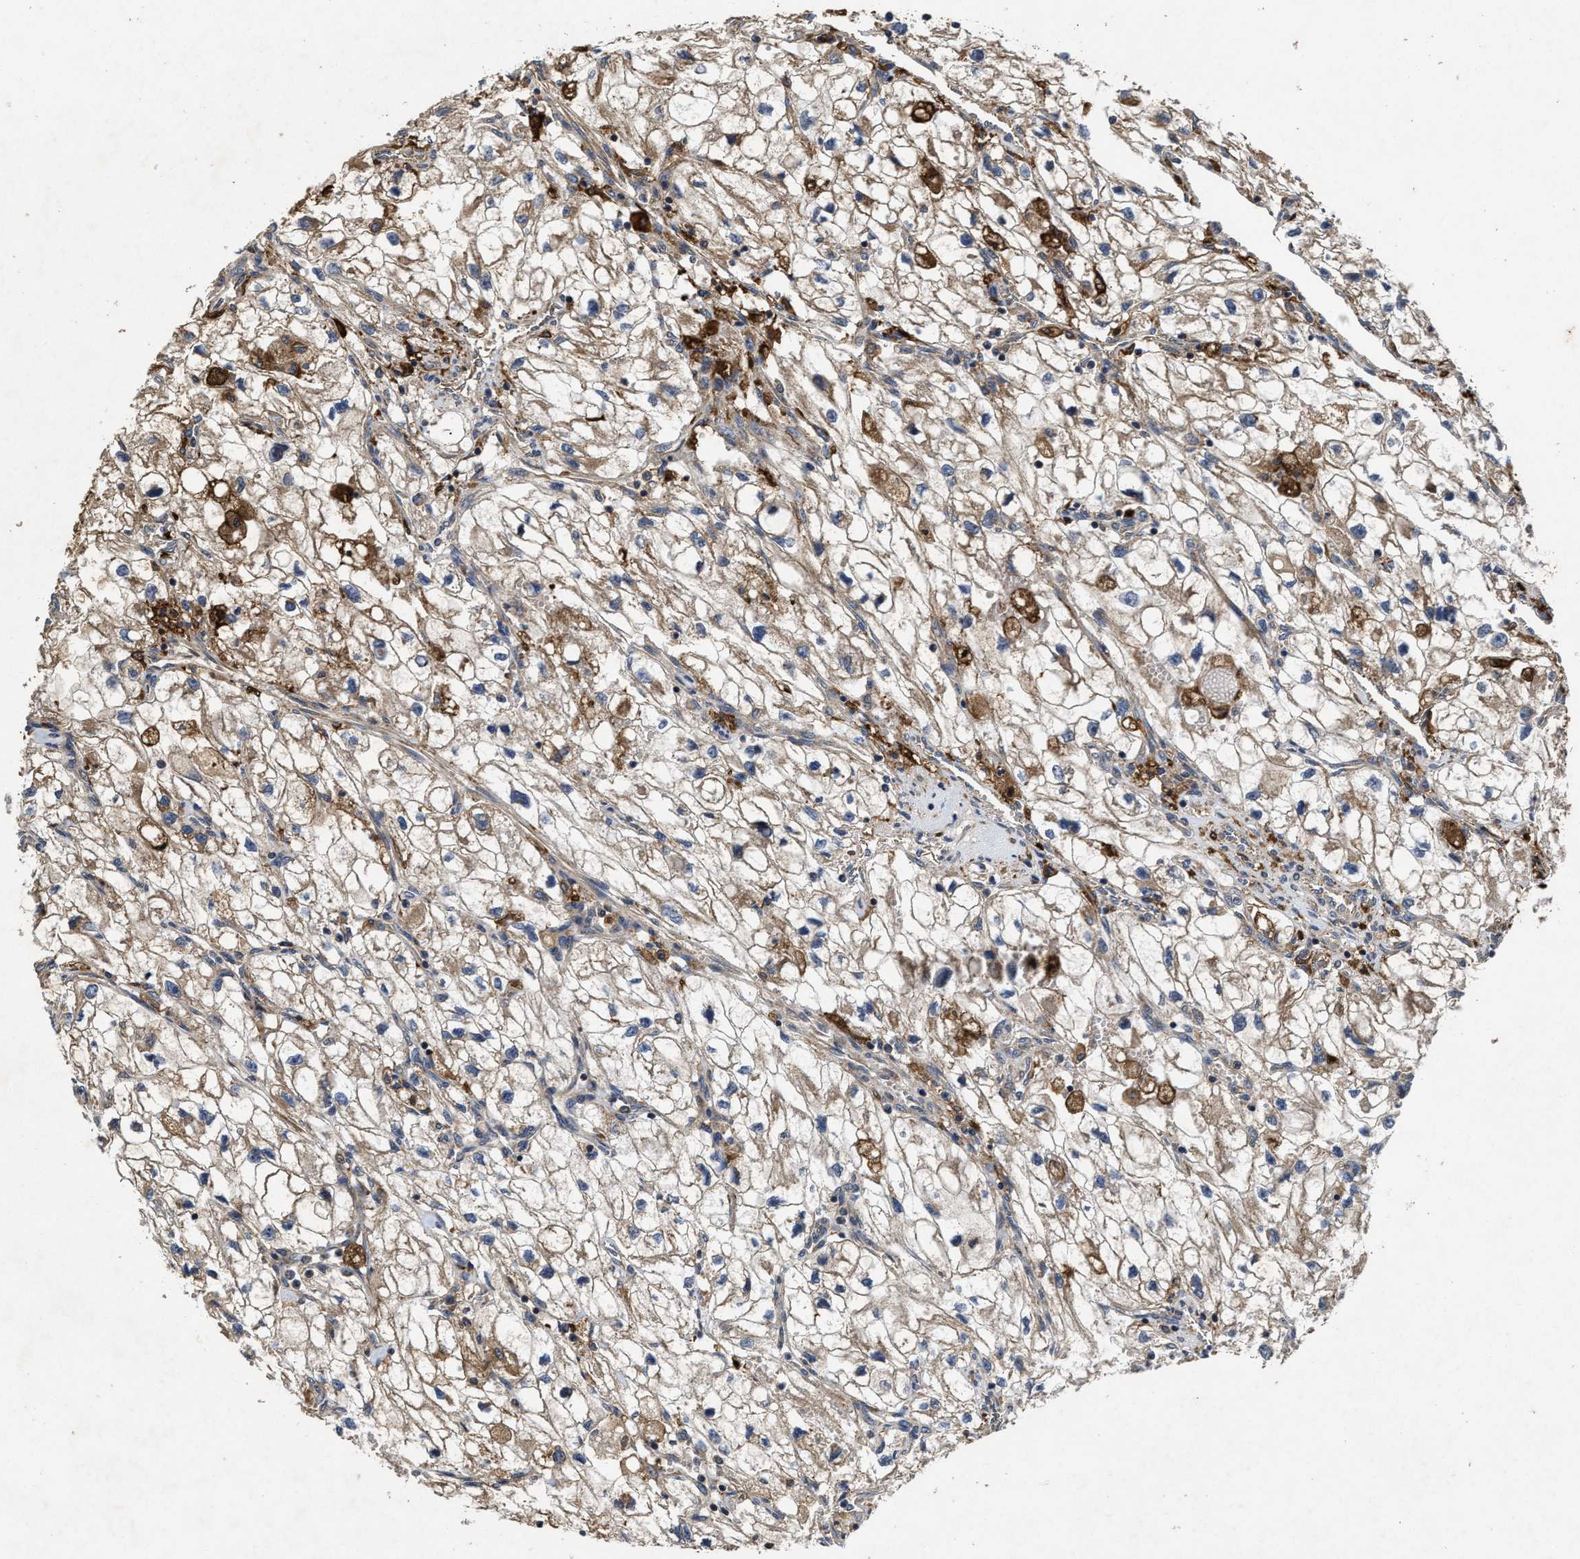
{"staining": {"intensity": "weak", "quantity": ">75%", "location": "cytoplasmic/membranous"}, "tissue": "renal cancer", "cell_type": "Tumor cells", "image_type": "cancer", "snomed": [{"axis": "morphology", "description": "Adenocarcinoma, NOS"}, {"axis": "topography", "description": "Kidney"}], "caption": "DAB (3,3'-diaminobenzidine) immunohistochemical staining of human renal cancer (adenocarcinoma) demonstrates weak cytoplasmic/membranous protein positivity in about >75% of tumor cells.", "gene": "EFNA4", "patient": {"sex": "female", "age": 70}}